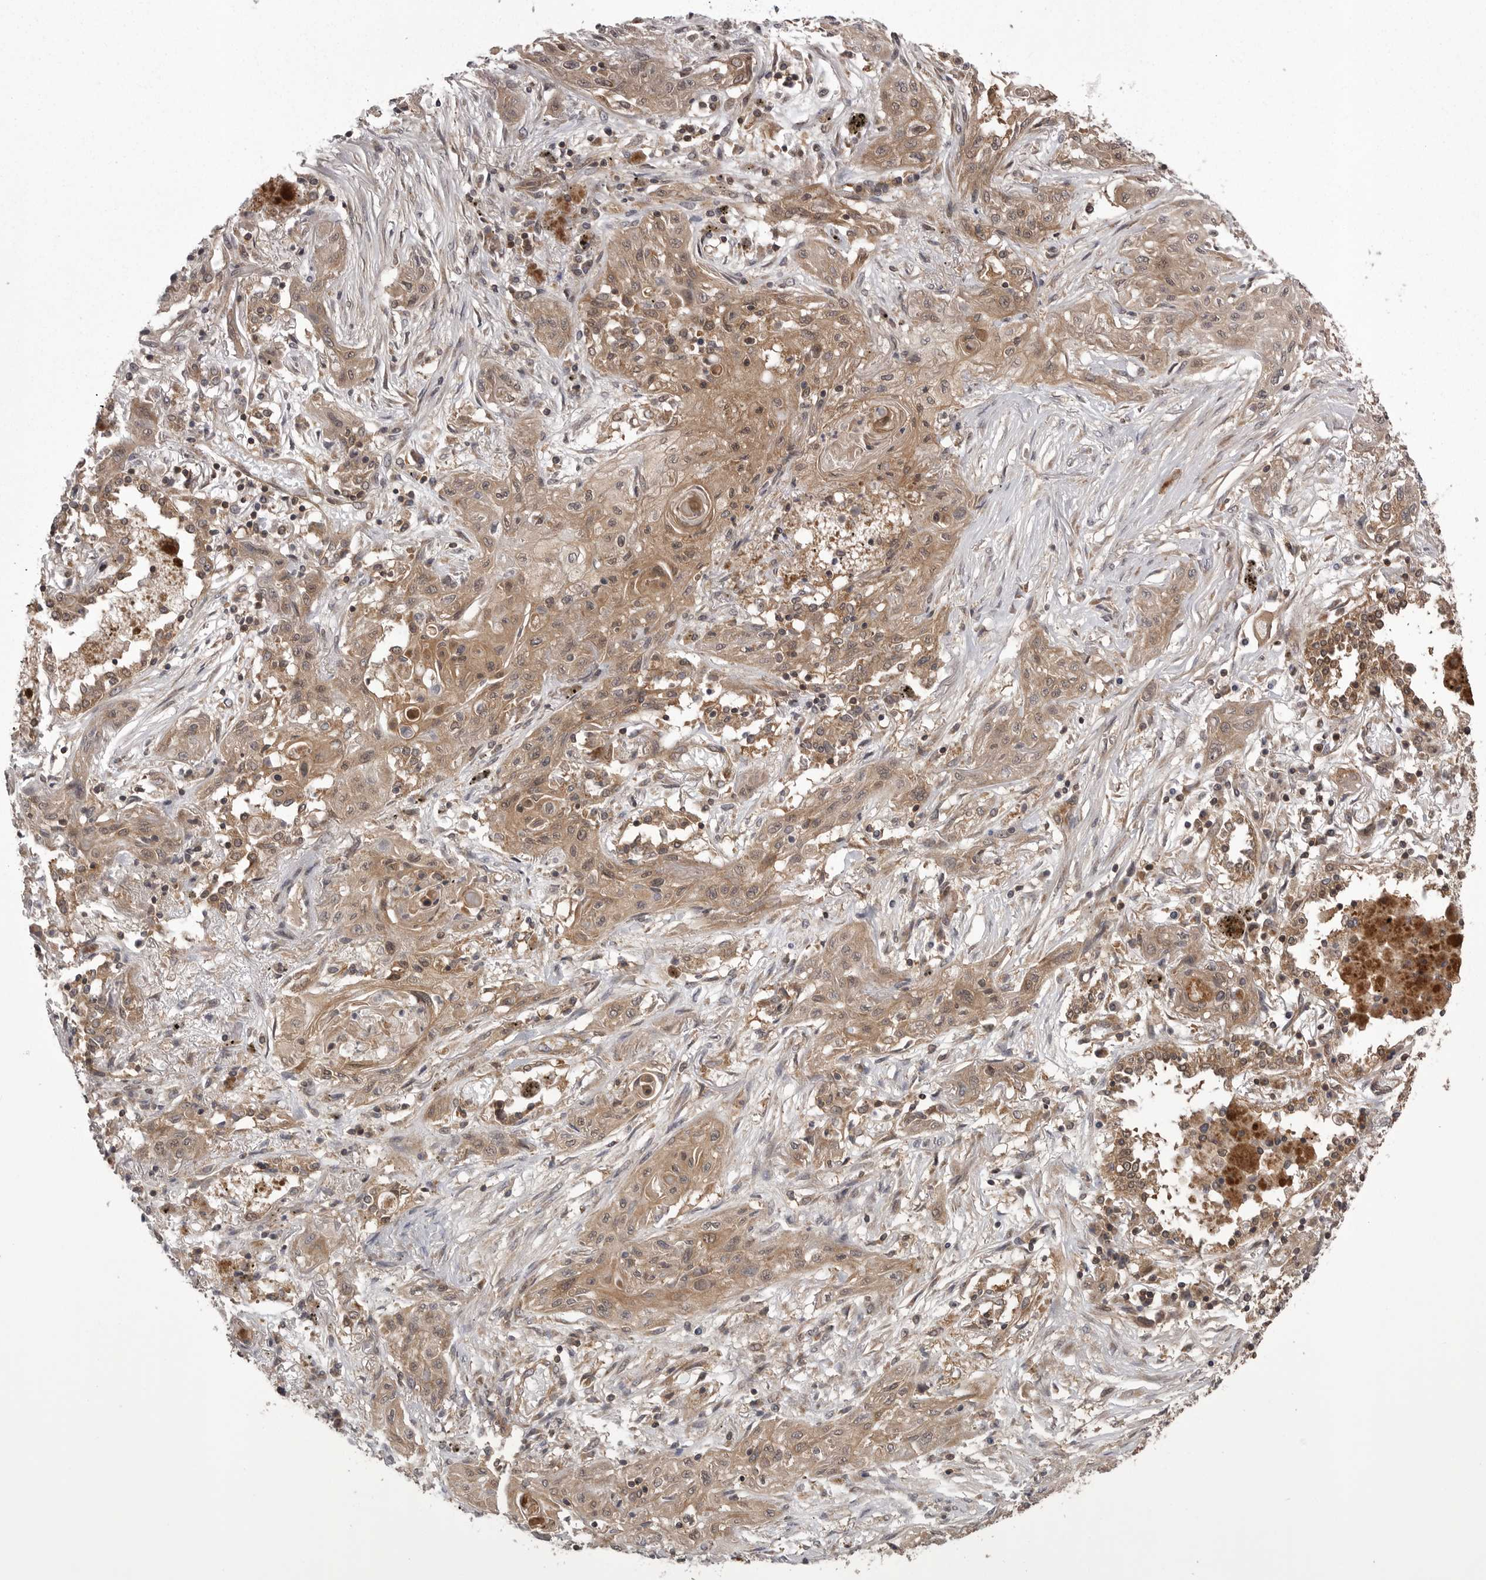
{"staining": {"intensity": "weak", "quantity": ">75%", "location": "cytoplasmic/membranous"}, "tissue": "lung cancer", "cell_type": "Tumor cells", "image_type": "cancer", "snomed": [{"axis": "morphology", "description": "Squamous cell carcinoma, NOS"}, {"axis": "topography", "description": "Lung"}], "caption": "Human lung squamous cell carcinoma stained with a protein marker shows weak staining in tumor cells.", "gene": "STK24", "patient": {"sex": "female", "age": 47}}